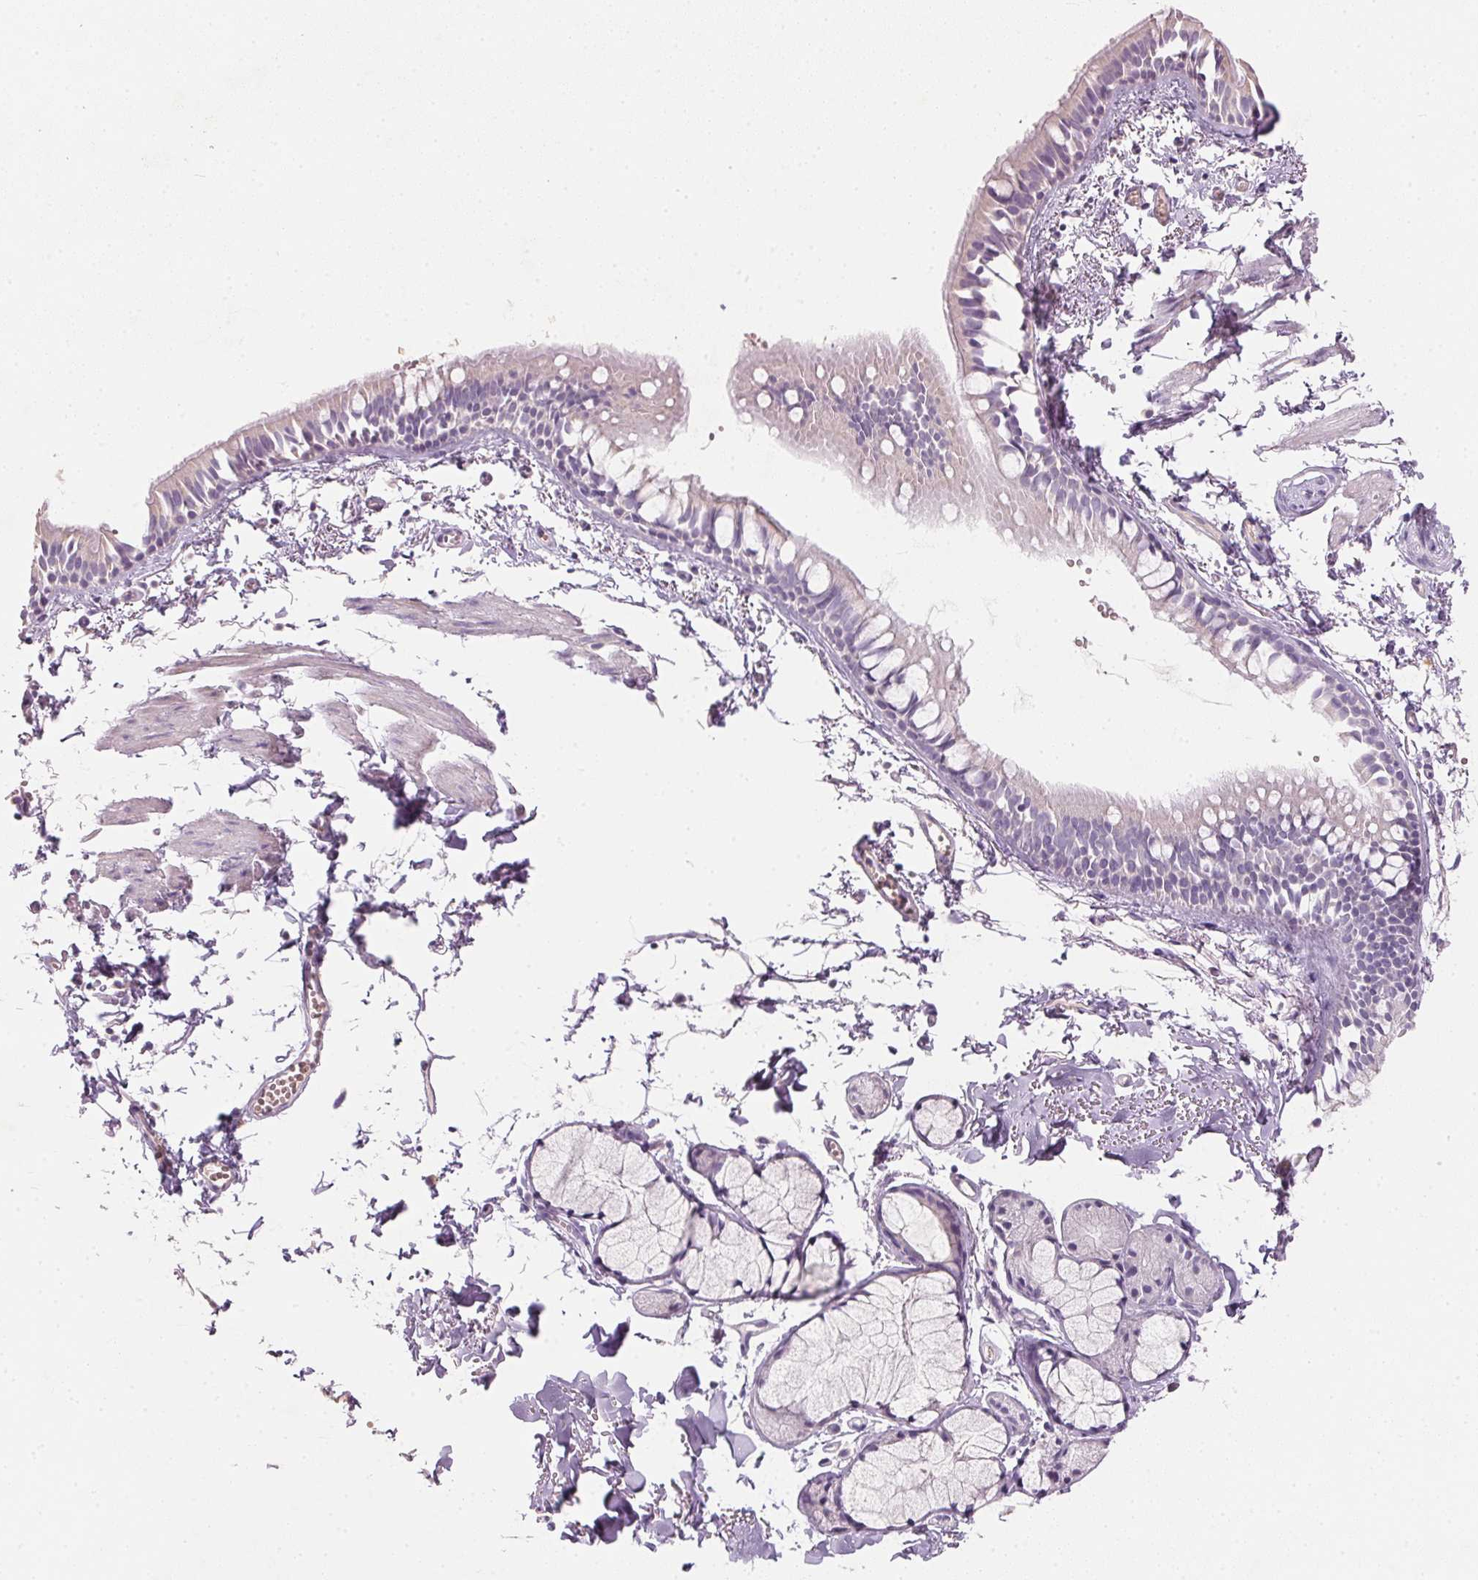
{"staining": {"intensity": "negative", "quantity": "none", "location": "none"}, "tissue": "bronchus", "cell_type": "Respiratory epithelial cells", "image_type": "normal", "snomed": [{"axis": "morphology", "description": "Normal tissue, NOS"}, {"axis": "topography", "description": "Bronchus"}], "caption": "IHC histopathology image of normal bronchus stained for a protein (brown), which shows no staining in respiratory epithelial cells. (DAB (3,3'-diaminobenzidine) IHC, high magnification).", "gene": "HSD17B1", "patient": {"sex": "female", "age": 59}}